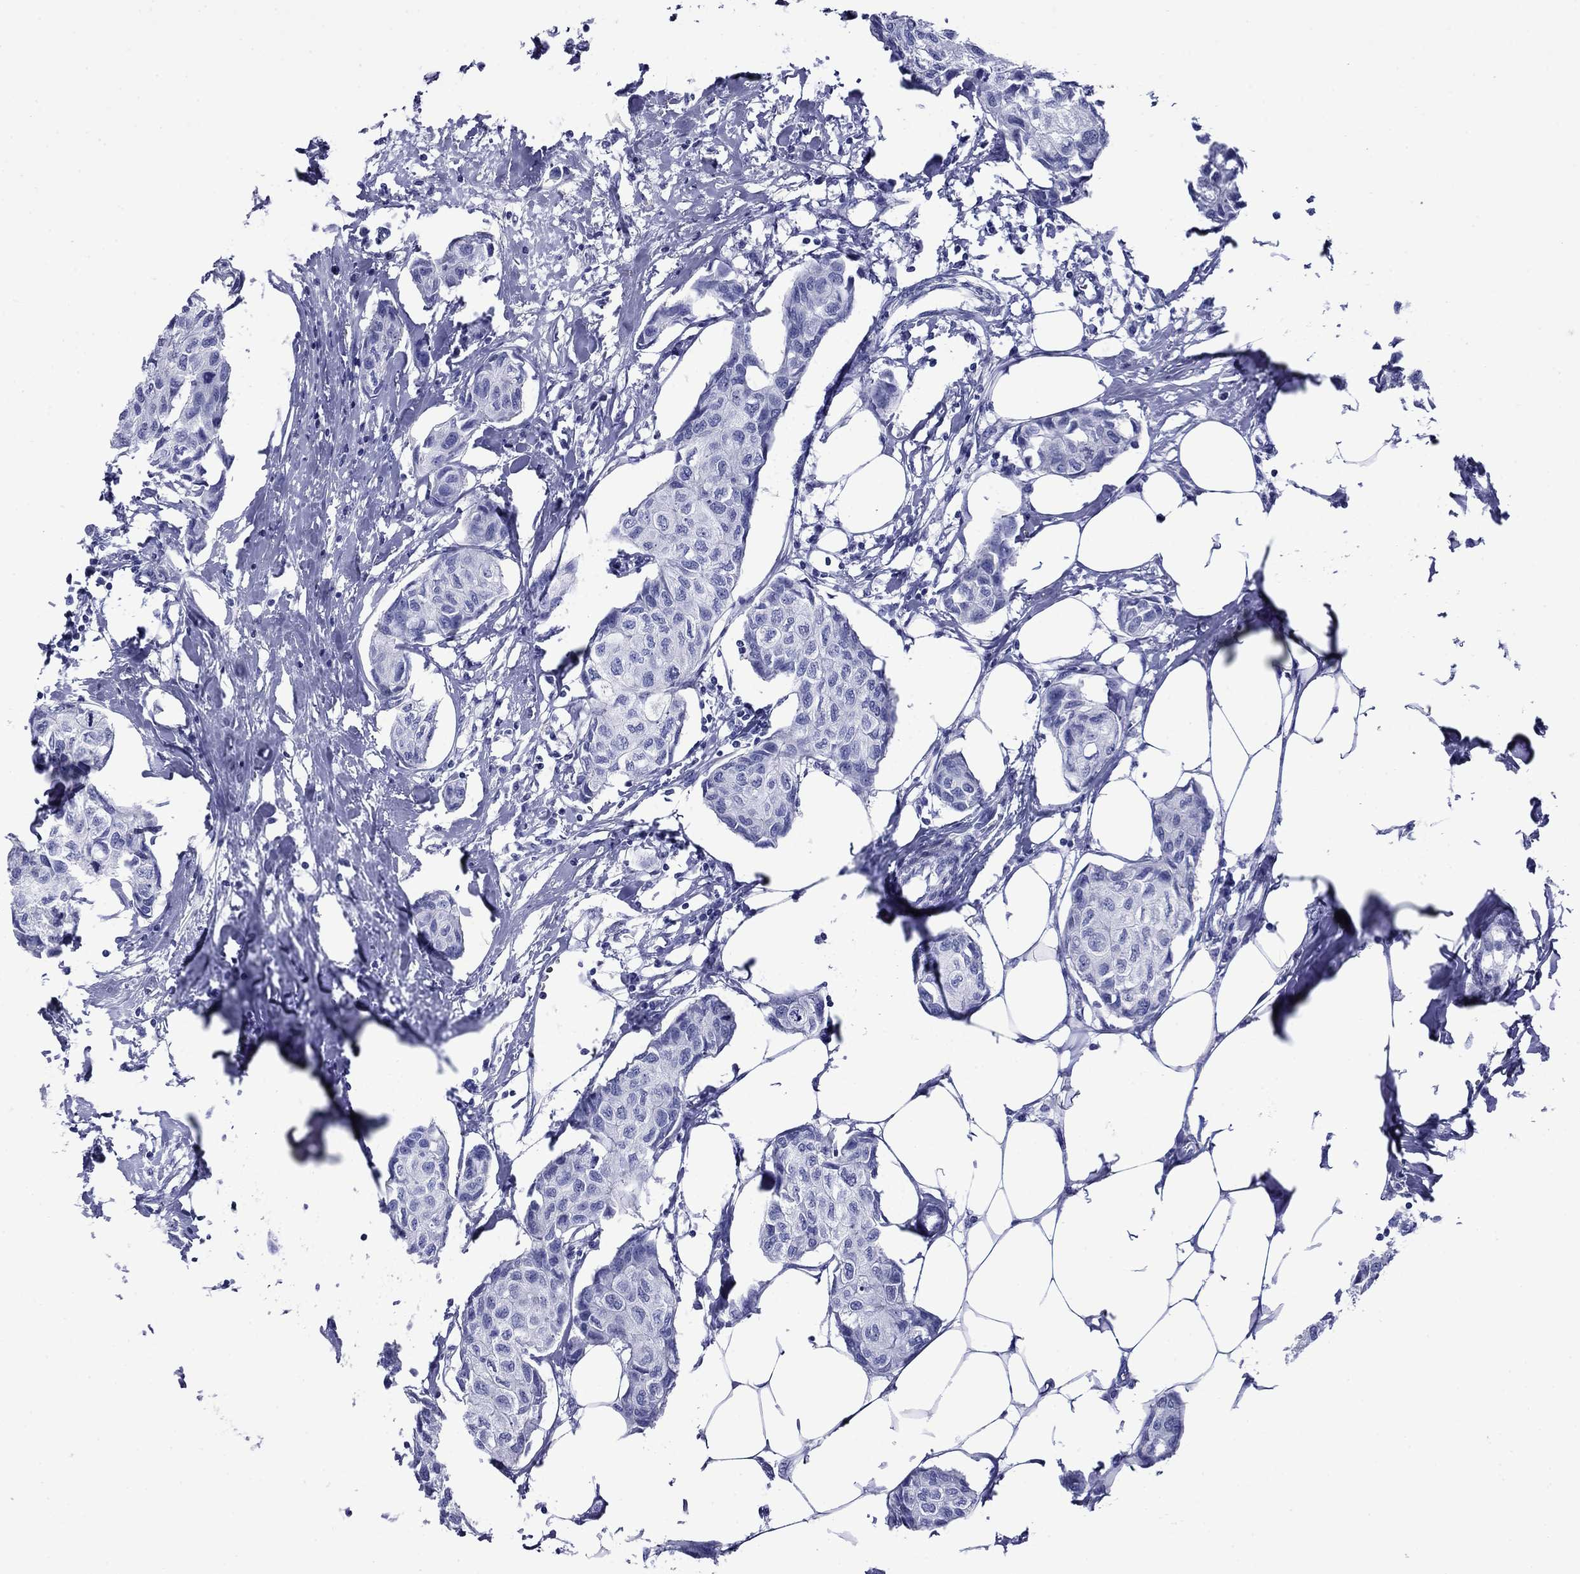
{"staining": {"intensity": "negative", "quantity": "none", "location": "none"}, "tissue": "breast cancer", "cell_type": "Tumor cells", "image_type": "cancer", "snomed": [{"axis": "morphology", "description": "Duct carcinoma"}, {"axis": "topography", "description": "Breast"}], "caption": "The immunohistochemistry micrograph has no significant staining in tumor cells of breast cancer (intraductal carcinoma) tissue.", "gene": "ROM1", "patient": {"sex": "female", "age": 80}}